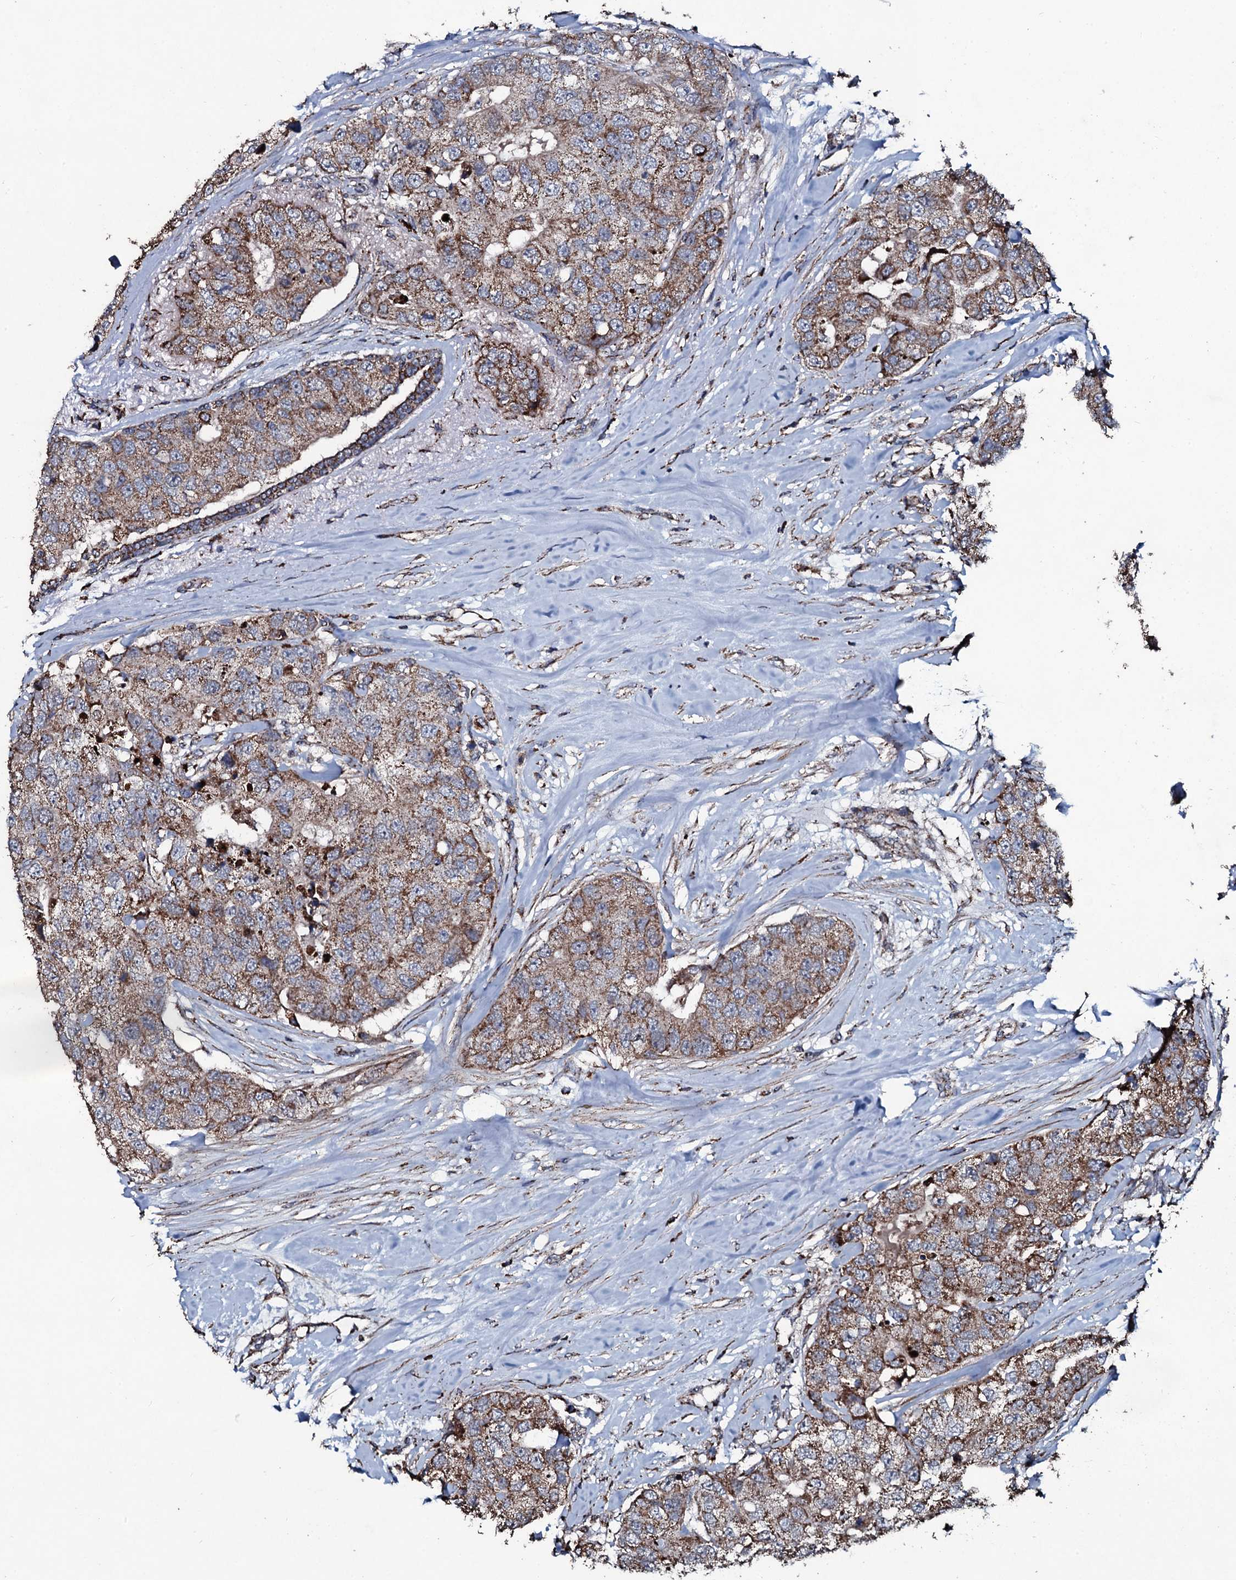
{"staining": {"intensity": "moderate", "quantity": ">75%", "location": "cytoplasmic/membranous"}, "tissue": "breast cancer", "cell_type": "Tumor cells", "image_type": "cancer", "snomed": [{"axis": "morphology", "description": "Duct carcinoma"}, {"axis": "topography", "description": "Breast"}], "caption": "This photomicrograph displays immunohistochemistry (IHC) staining of human breast intraductal carcinoma, with medium moderate cytoplasmic/membranous expression in about >75% of tumor cells.", "gene": "DYNC2I2", "patient": {"sex": "female", "age": 62}}